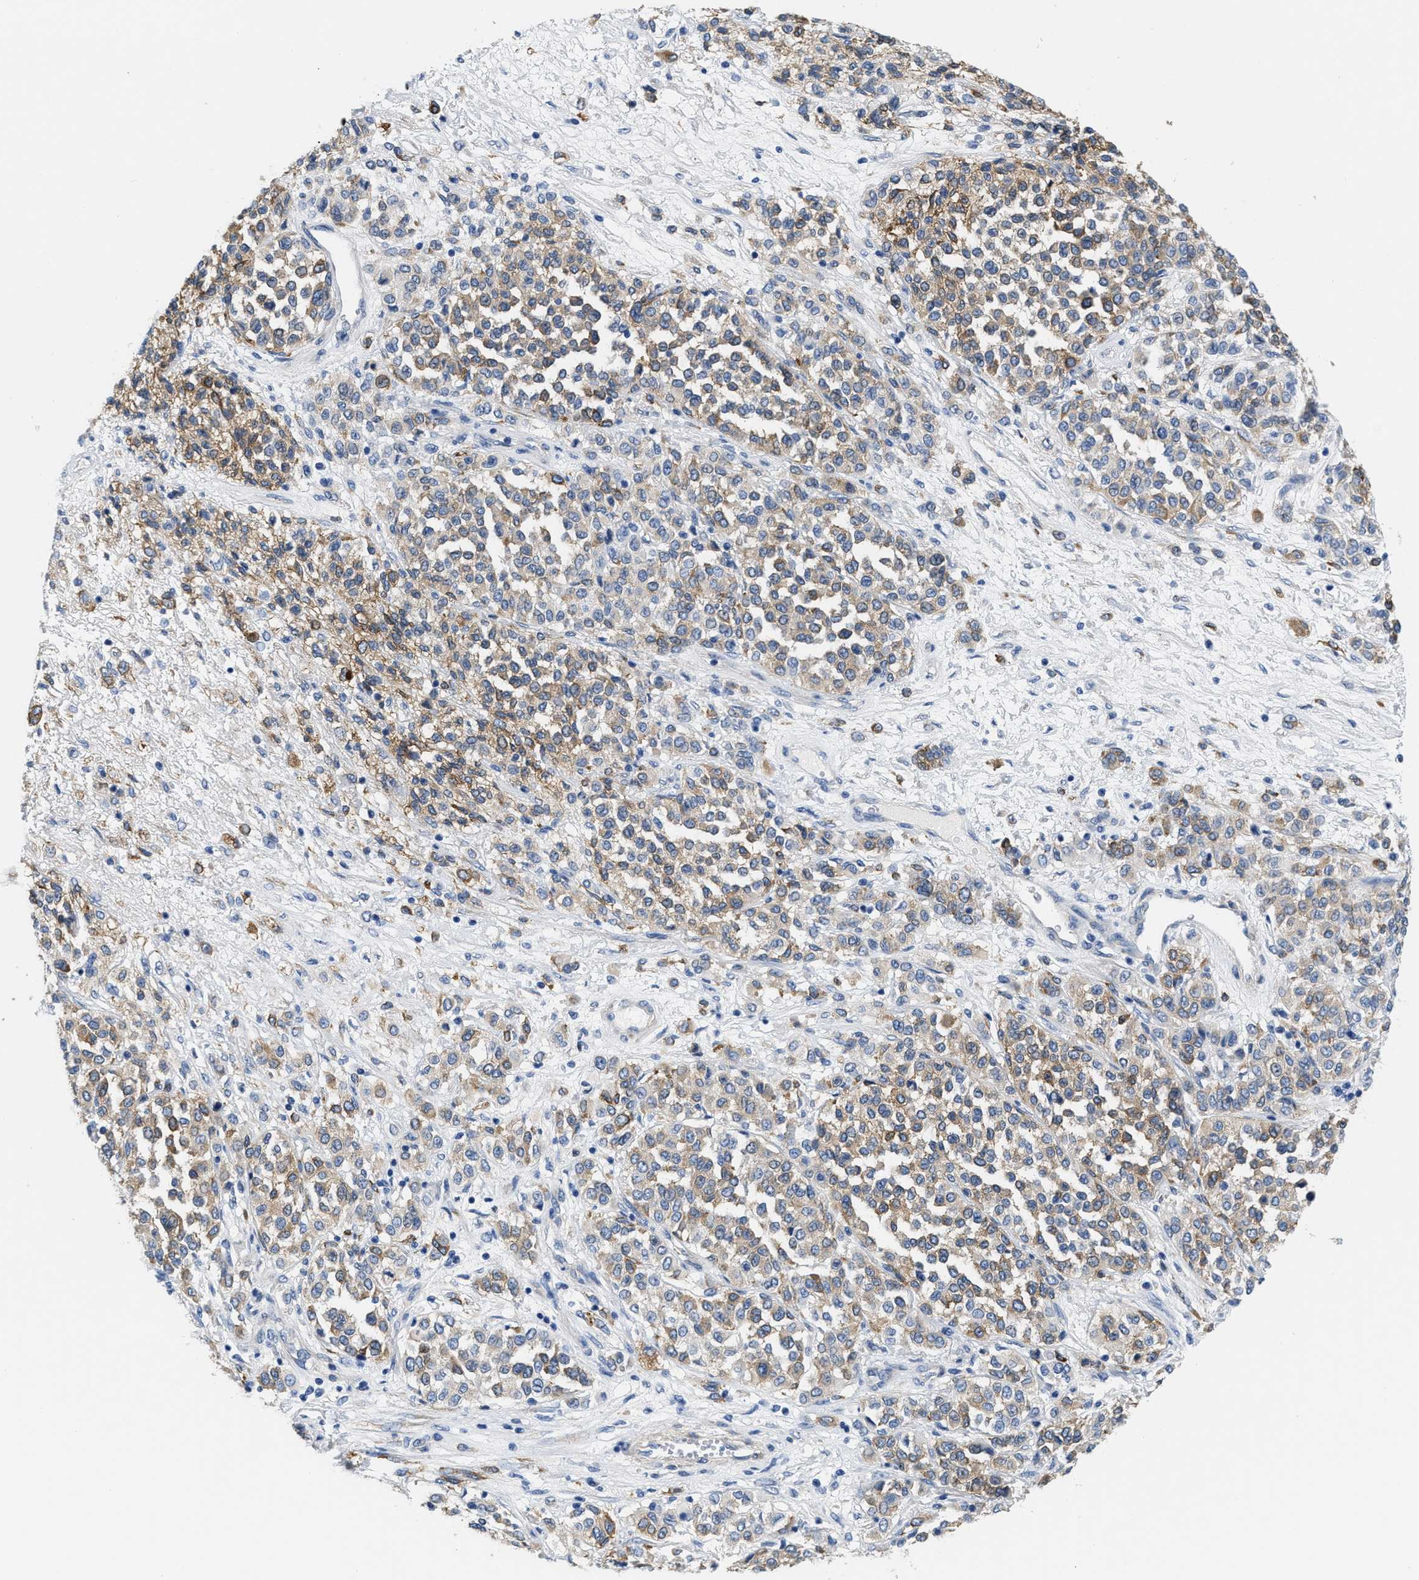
{"staining": {"intensity": "weak", "quantity": ">75%", "location": "cytoplasmic/membranous"}, "tissue": "melanoma", "cell_type": "Tumor cells", "image_type": "cancer", "snomed": [{"axis": "morphology", "description": "Malignant melanoma, Metastatic site"}, {"axis": "topography", "description": "Pancreas"}], "caption": "This is a micrograph of immunohistochemistry staining of melanoma, which shows weak staining in the cytoplasmic/membranous of tumor cells.", "gene": "DSCAM", "patient": {"sex": "female", "age": 30}}